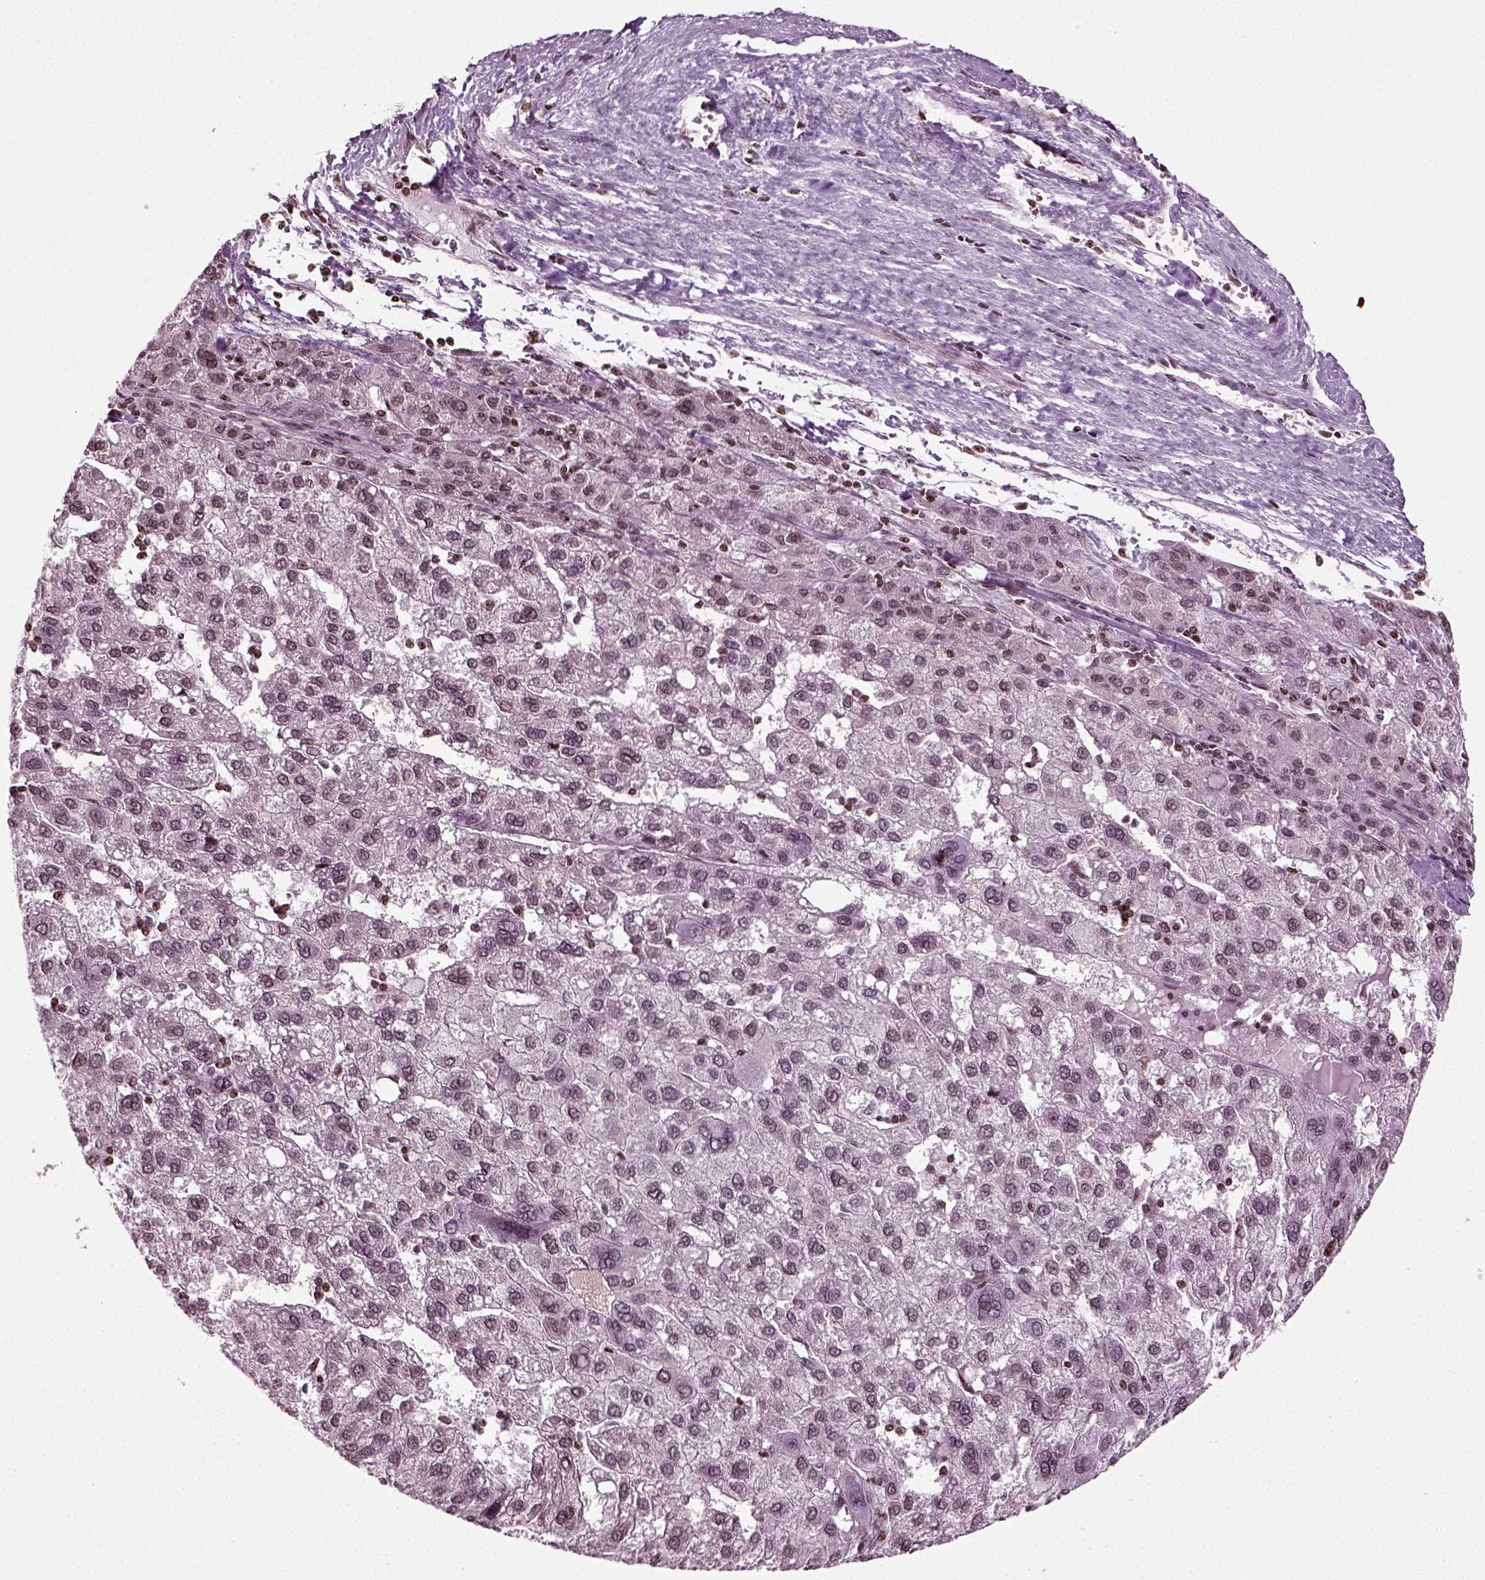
{"staining": {"intensity": "negative", "quantity": "none", "location": "none"}, "tissue": "liver cancer", "cell_type": "Tumor cells", "image_type": "cancer", "snomed": [{"axis": "morphology", "description": "Carcinoma, Hepatocellular, NOS"}, {"axis": "topography", "description": "Liver"}], "caption": "The photomicrograph demonstrates no significant expression in tumor cells of liver hepatocellular carcinoma. (DAB (3,3'-diaminobenzidine) immunohistochemistry (IHC) with hematoxylin counter stain).", "gene": "HEYL", "patient": {"sex": "female", "age": 82}}